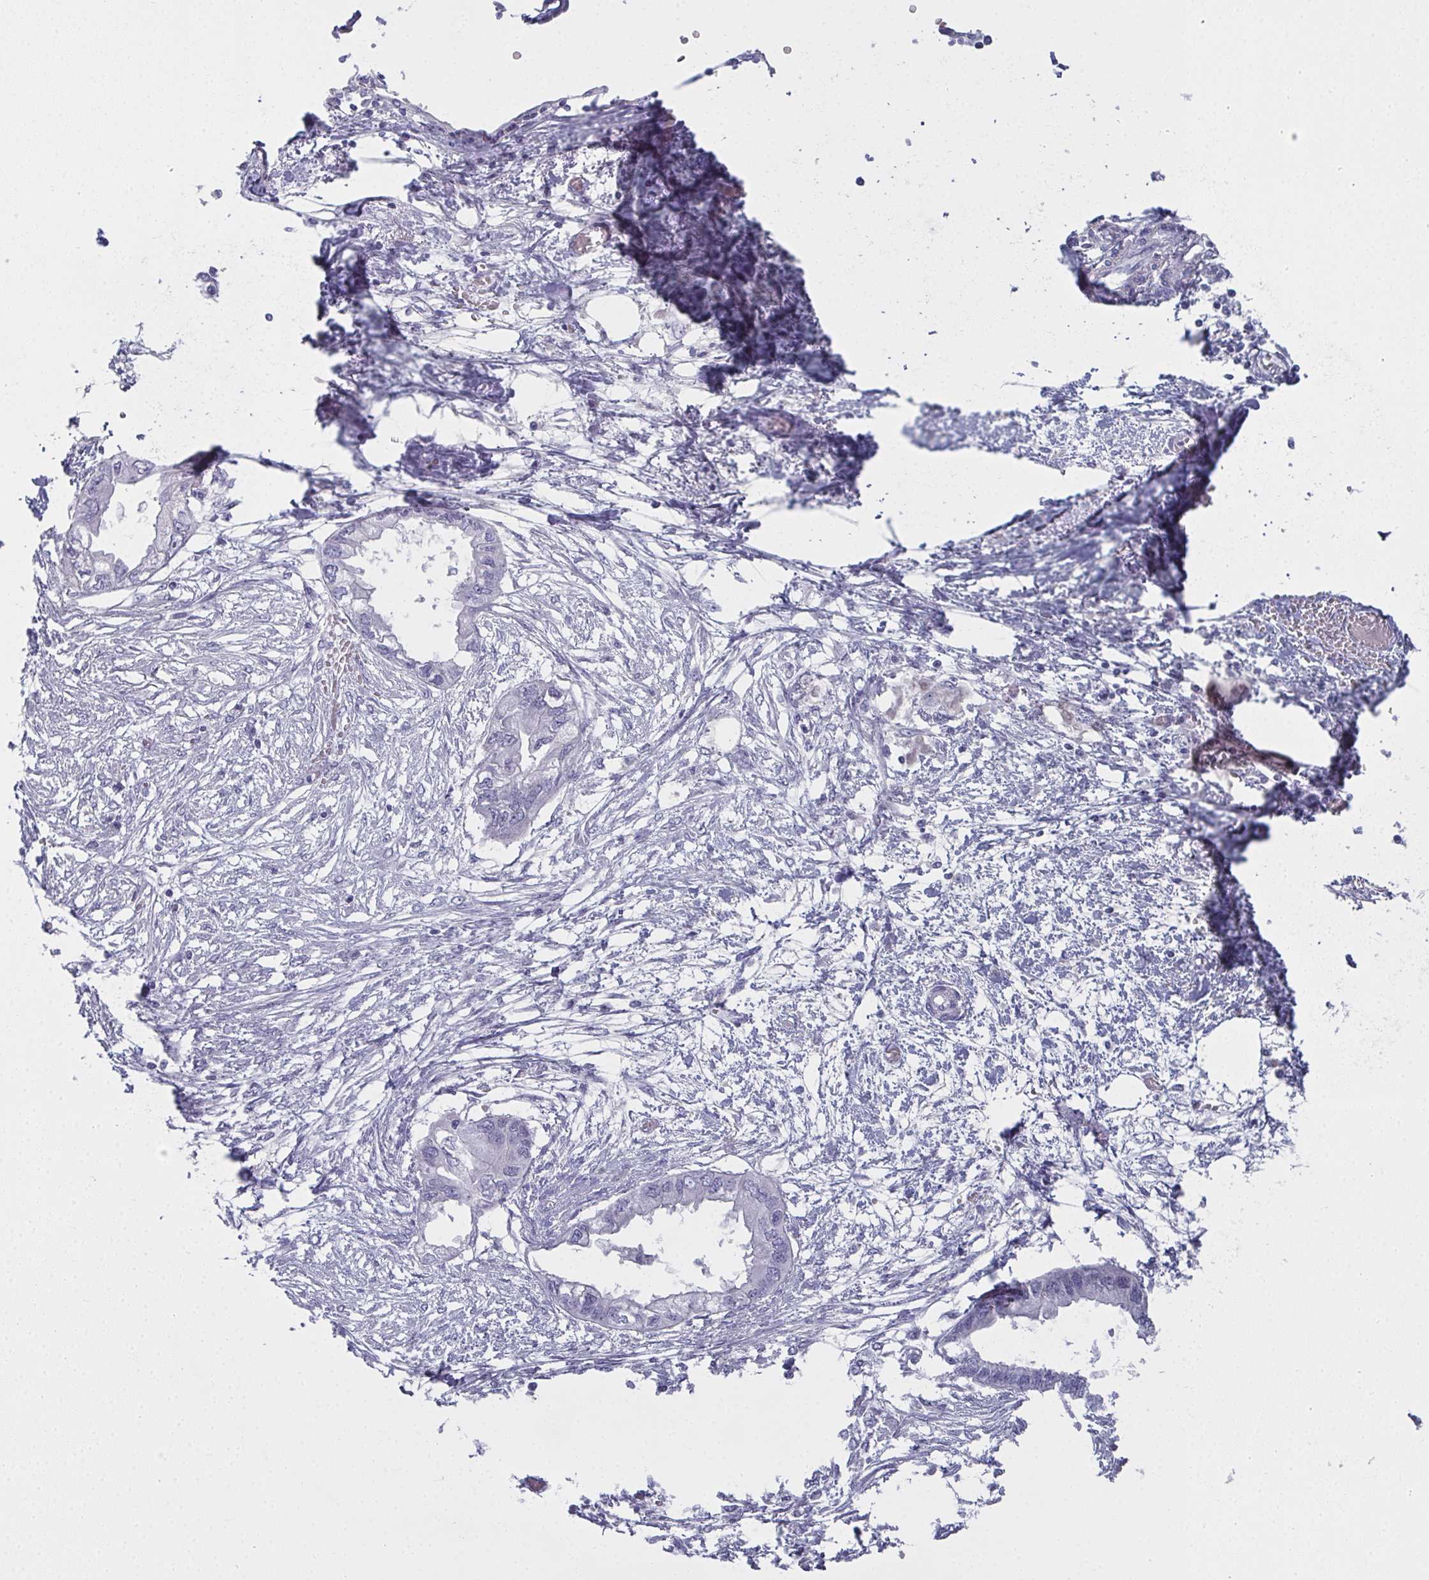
{"staining": {"intensity": "negative", "quantity": "none", "location": "none"}, "tissue": "endometrial cancer", "cell_type": "Tumor cells", "image_type": "cancer", "snomed": [{"axis": "morphology", "description": "Adenocarcinoma, NOS"}, {"axis": "morphology", "description": "Adenocarcinoma, metastatic, NOS"}, {"axis": "topography", "description": "Adipose tissue"}, {"axis": "topography", "description": "Endometrium"}], "caption": "Immunohistochemical staining of human endometrial adenocarcinoma demonstrates no significant expression in tumor cells.", "gene": "SLC36A2", "patient": {"sex": "female", "age": 67}}